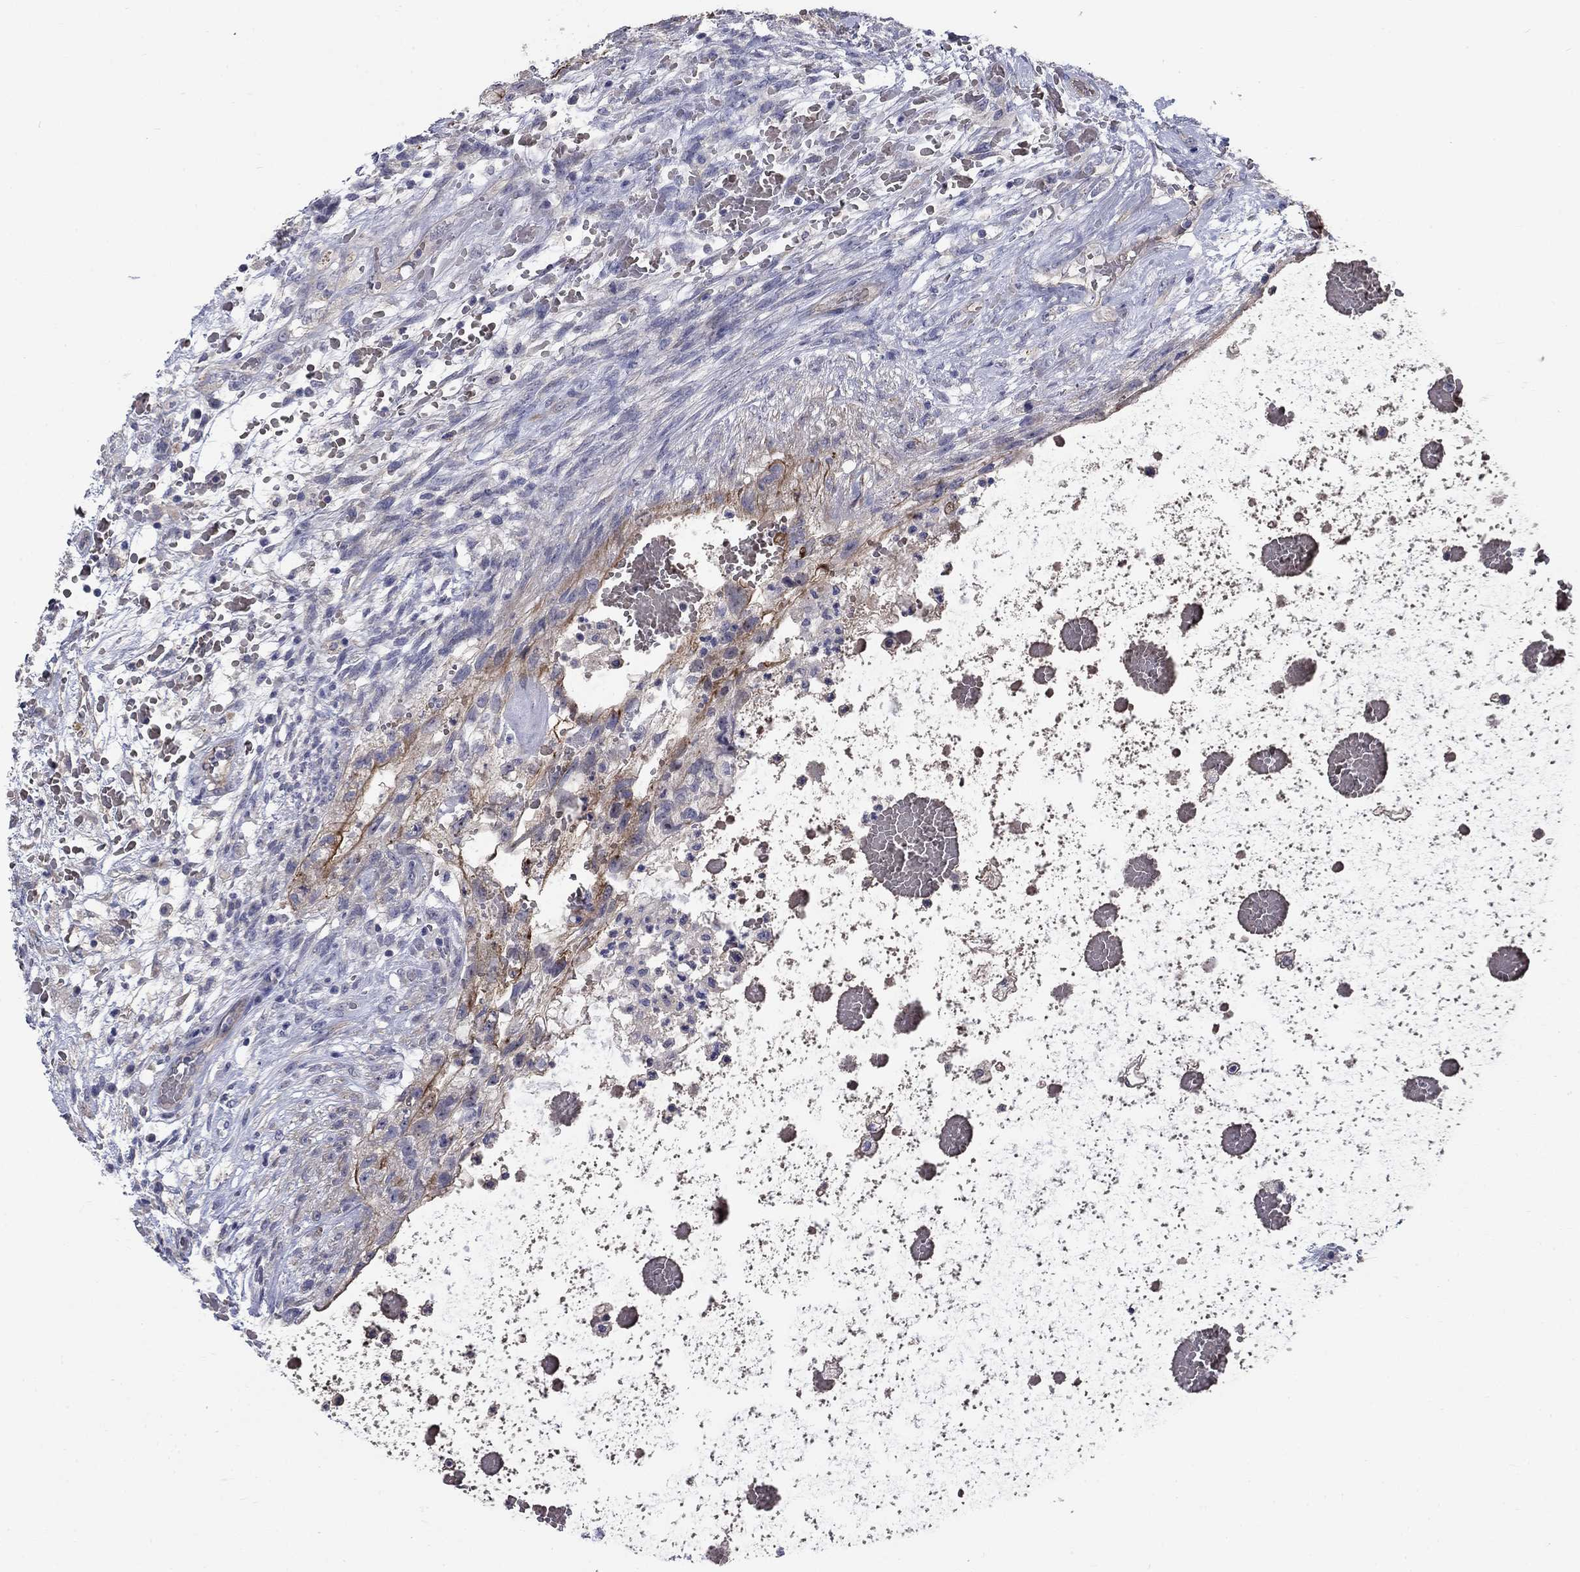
{"staining": {"intensity": "strong", "quantity": "<25%", "location": "cytoplasmic/membranous"}, "tissue": "testis cancer", "cell_type": "Tumor cells", "image_type": "cancer", "snomed": [{"axis": "morphology", "description": "Normal tissue, NOS"}, {"axis": "morphology", "description": "Carcinoma, Embryonal, NOS"}, {"axis": "topography", "description": "Testis"}, {"axis": "topography", "description": "Epididymis"}], "caption": "This is an image of immunohistochemistry (IHC) staining of testis cancer (embryonal carcinoma), which shows strong expression in the cytoplasmic/membranous of tumor cells.", "gene": "SLC1A1", "patient": {"sex": "male", "age": 32}}